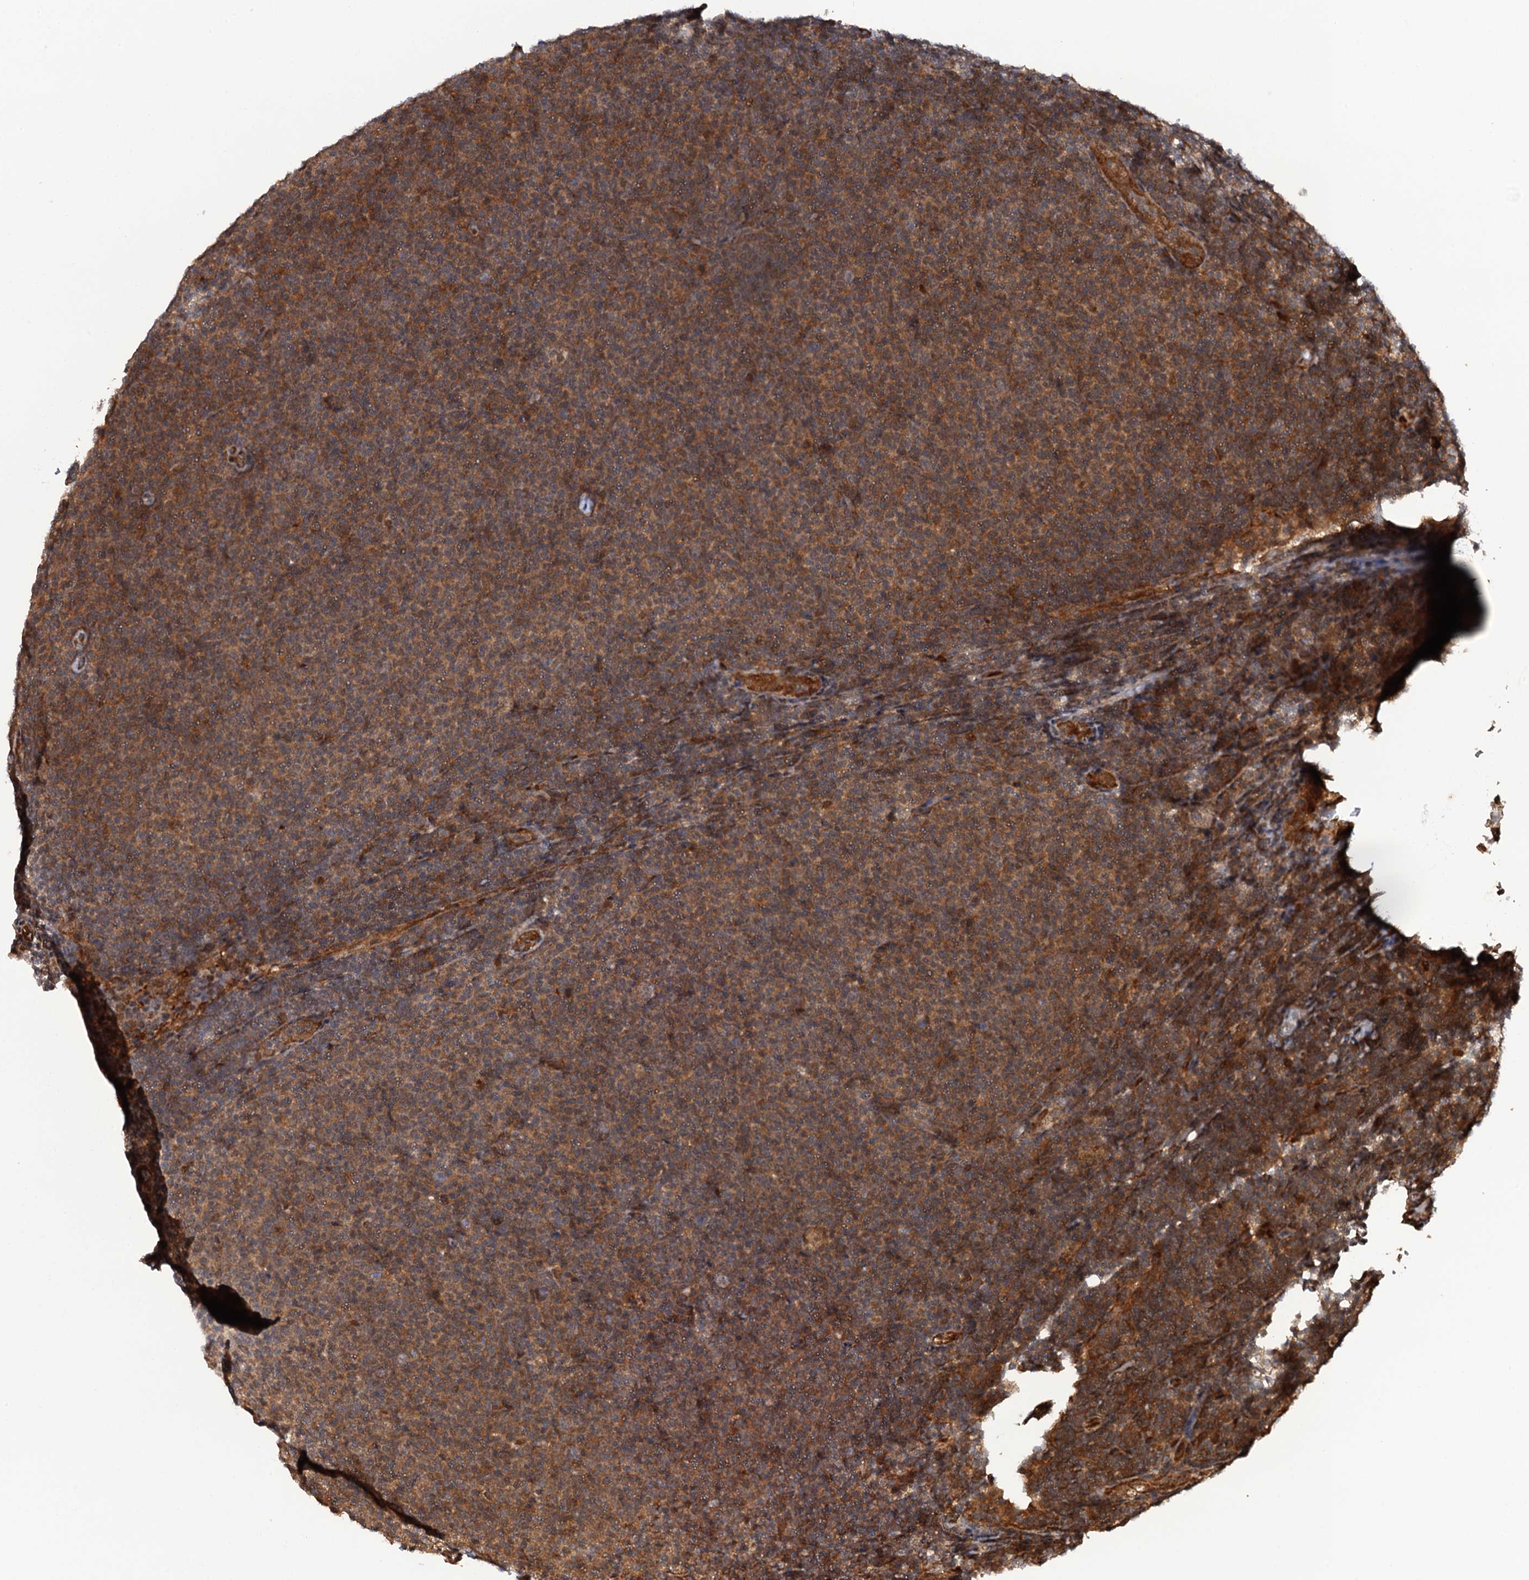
{"staining": {"intensity": "moderate", "quantity": "25%-75%", "location": "cytoplasmic/membranous"}, "tissue": "lymphoma", "cell_type": "Tumor cells", "image_type": "cancer", "snomed": [{"axis": "morphology", "description": "Malignant lymphoma, non-Hodgkin's type, Low grade"}, {"axis": "topography", "description": "Lymph node"}], "caption": "Moderate cytoplasmic/membranous positivity is present in approximately 25%-75% of tumor cells in lymphoma. (DAB IHC with brightfield microscopy, high magnification).", "gene": "CDC23", "patient": {"sex": "male", "age": 66}}